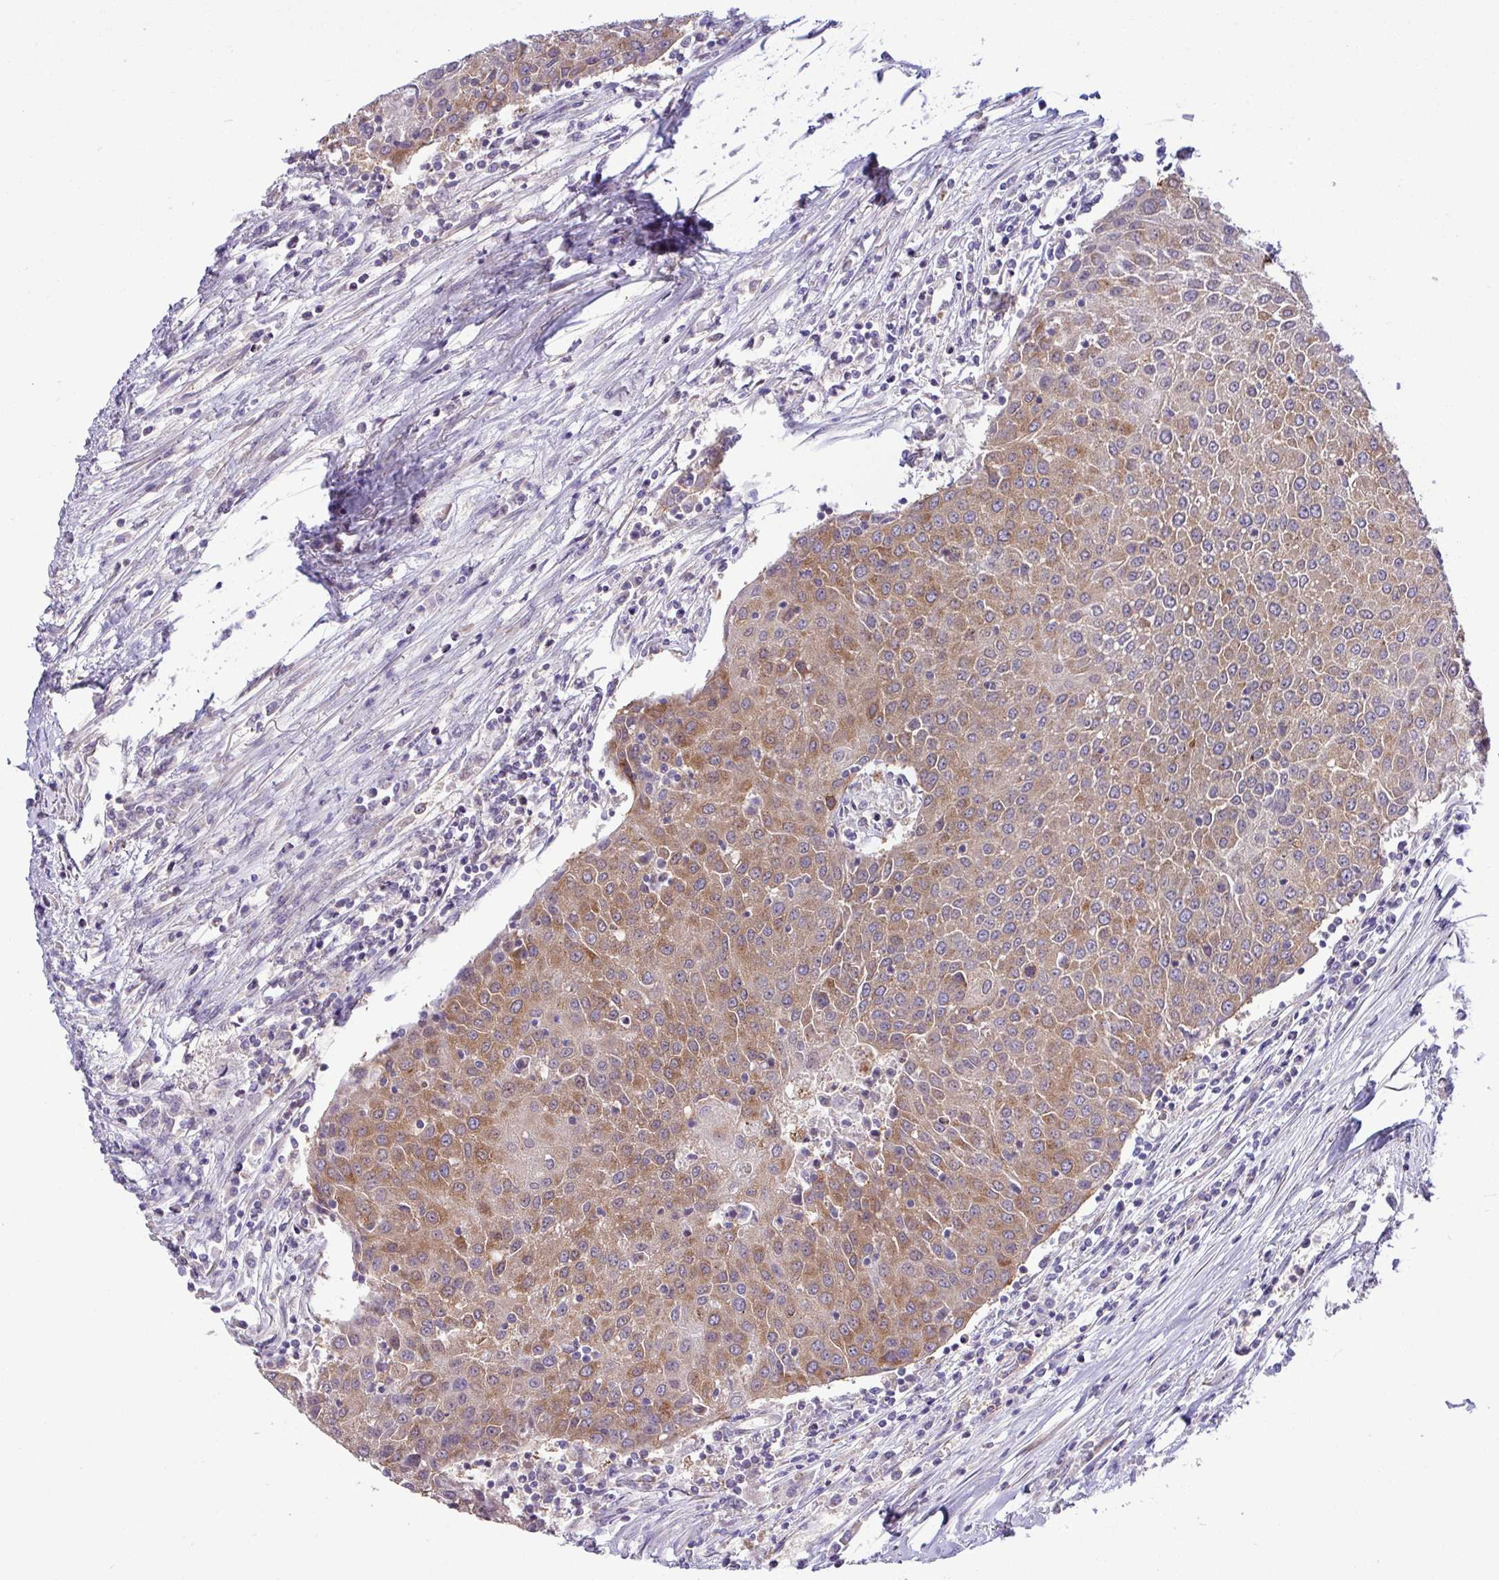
{"staining": {"intensity": "moderate", "quantity": ">75%", "location": "cytoplasmic/membranous"}, "tissue": "urothelial cancer", "cell_type": "Tumor cells", "image_type": "cancer", "snomed": [{"axis": "morphology", "description": "Urothelial carcinoma, High grade"}, {"axis": "topography", "description": "Urinary bladder"}], "caption": "This photomicrograph exhibits IHC staining of human urothelial carcinoma (high-grade), with medium moderate cytoplasmic/membranous staining in about >75% of tumor cells.", "gene": "LSM12", "patient": {"sex": "female", "age": 85}}